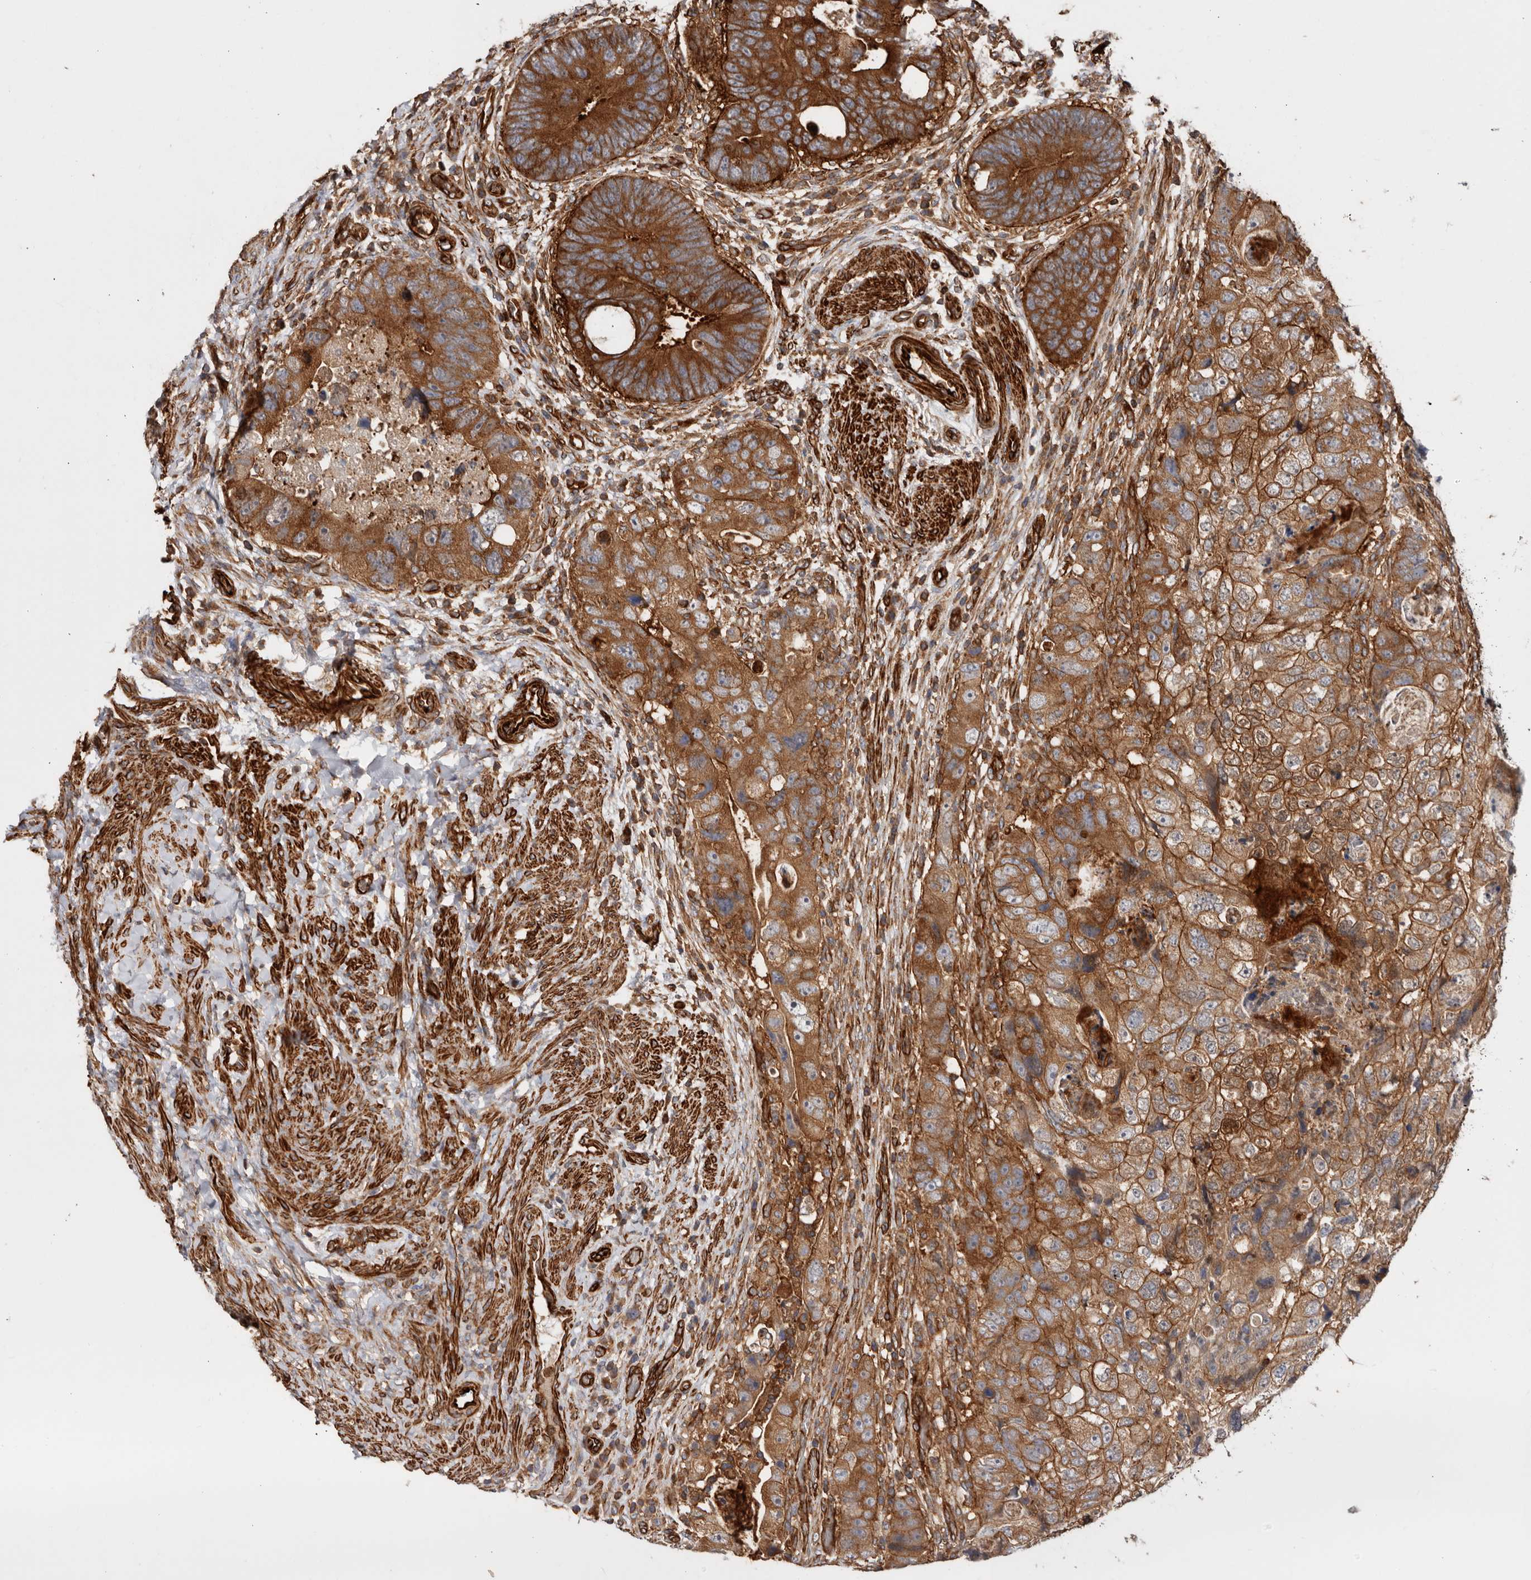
{"staining": {"intensity": "strong", "quantity": ">75%", "location": "cytoplasmic/membranous"}, "tissue": "colorectal cancer", "cell_type": "Tumor cells", "image_type": "cancer", "snomed": [{"axis": "morphology", "description": "Adenocarcinoma, NOS"}, {"axis": "topography", "description": "Rectum"}], "caption": "Strong cytoplasmic/membranous expression for a protein is present in approximately >75% of tumor cells of colorectal cancer using IHC.", "gene": "TMC7", "patient": {"sex": "male", "age": 59}}